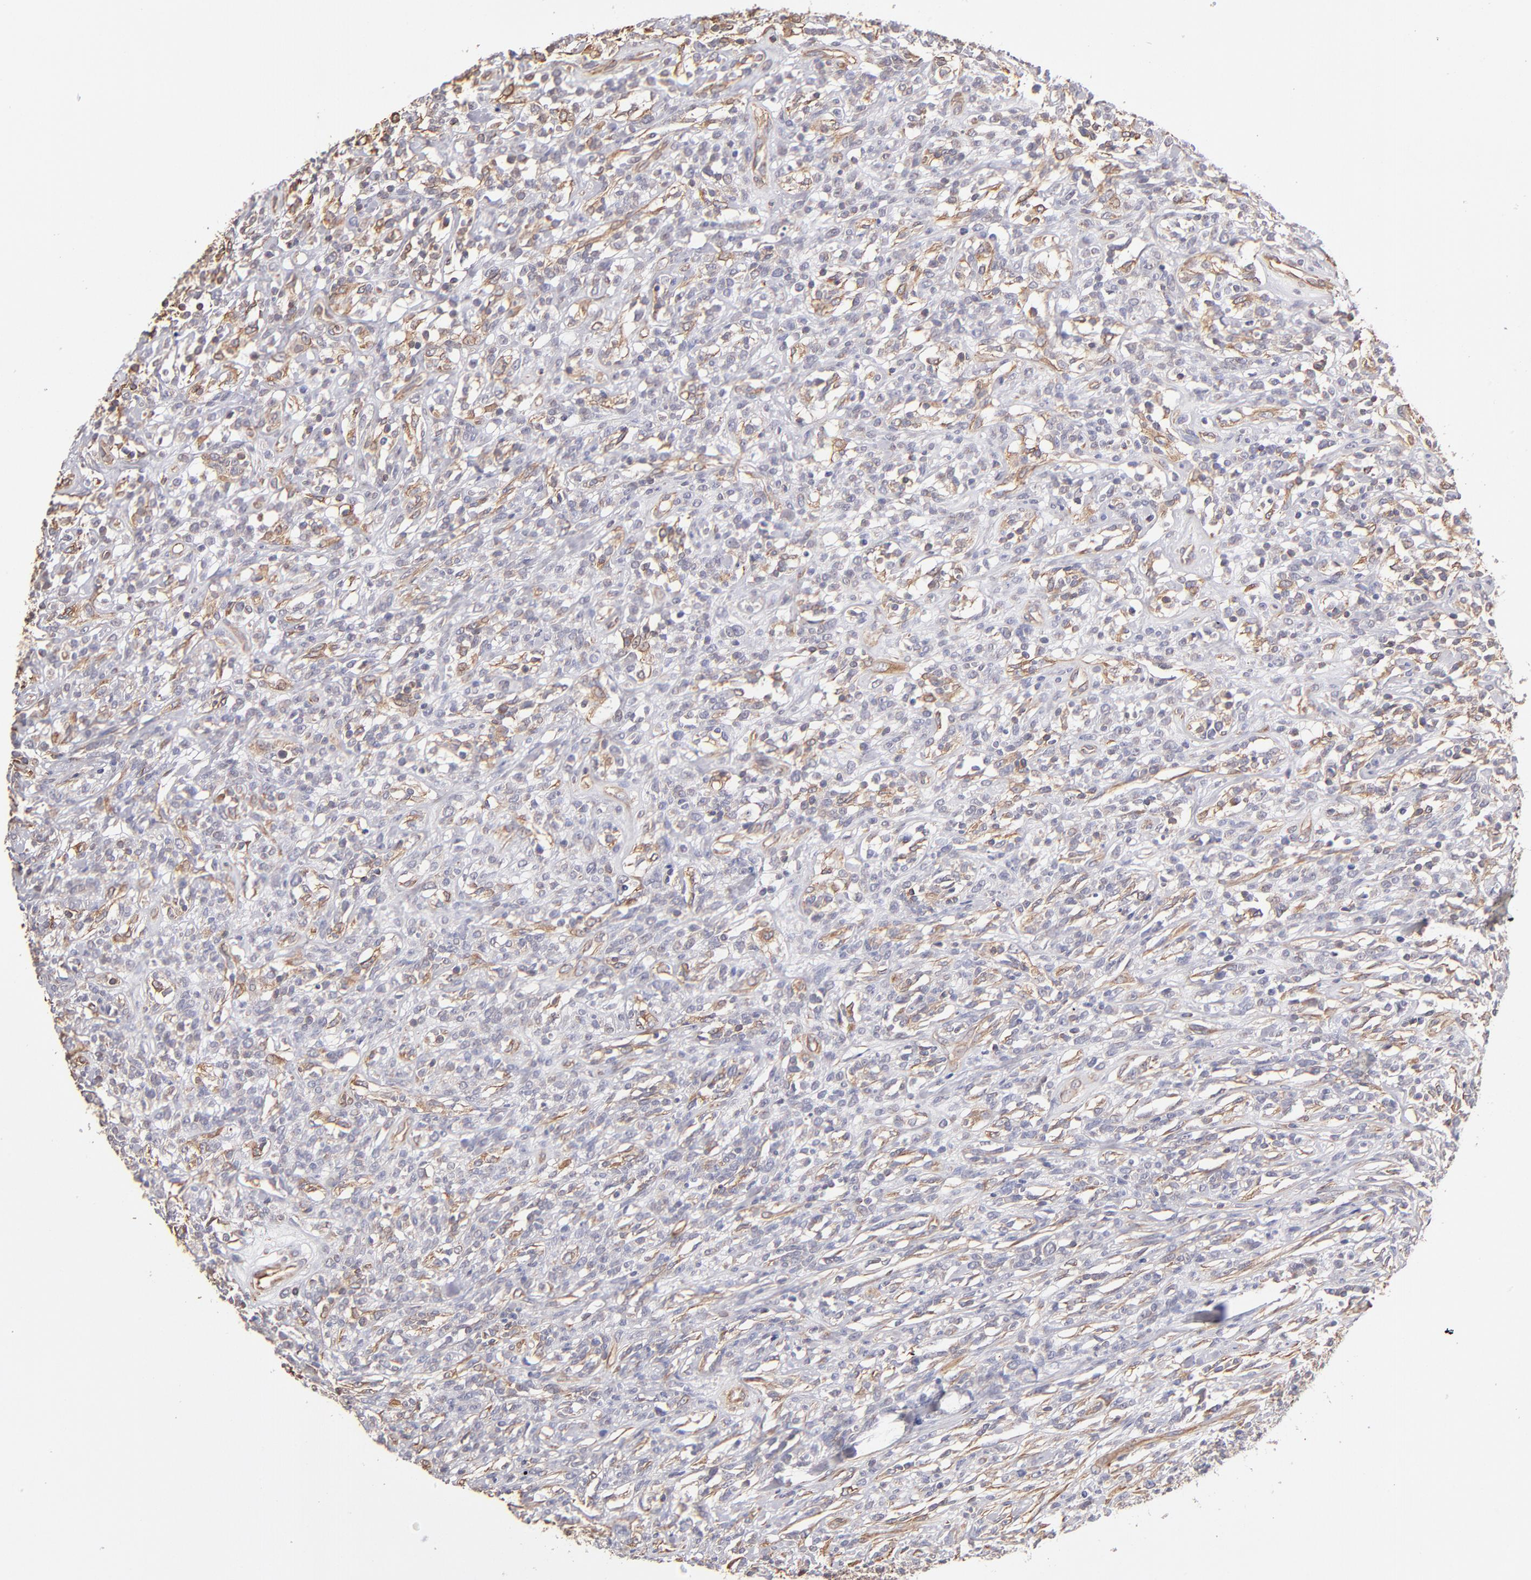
{"staining": {"intensity": "negative", "quantity": "none", "location": "none"}, "tissue": "lymphoma", "cell_type": "Tumor cells", "image_type": "cancer", "snomed": [{"axis": "morphology", "description": "Malignant lymphoma, non-Hodgkin's type, High grade"}, {"axis": "topography", "description": "Lymph node"}], "caption": "There is no significant staining in tumor cells of lymphoma. (Brightfield microscopy of DAB (3,3'-diaminobenzidine) IHC at high magnification).", "gene": "ABCC1", "patient": {"sex": "female", "age": 73}}